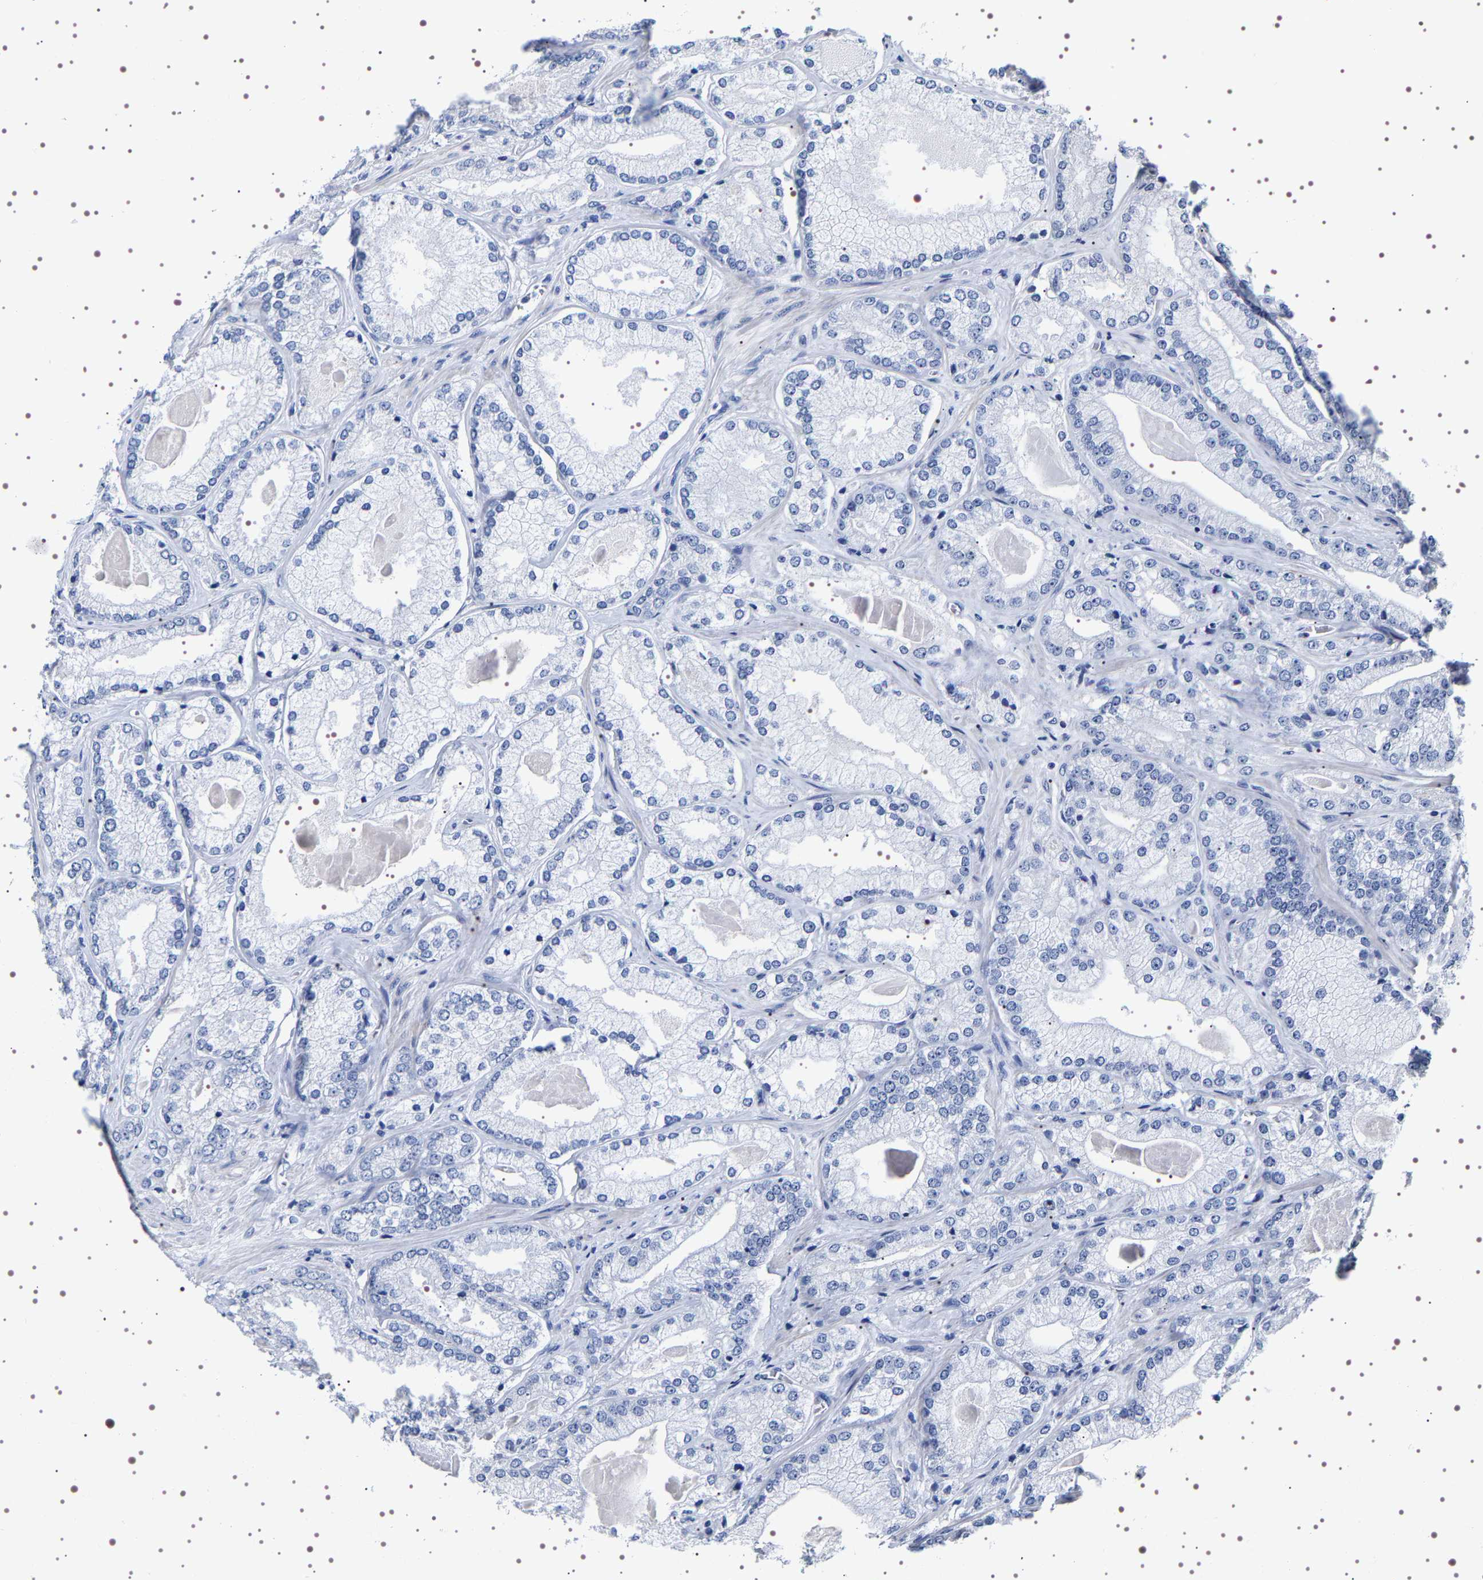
{"staining": {"intensity": "negative", "quantity": "none", "location": "none"}, "tissue": "prostate cancer", "cell_type": "Tumor cells", "image_type": "cancer", "snomed": [{"axis": "morphology", "description": "Adenocarcinoma, Low grade"}, {"axis": "topography", "description": "Prostate"}], "caption": "An image of human prostate cancer is negative for staining in tumor cells.", "gene": "UBQLN3", "patient": {"sex": "male", "age": 65}}